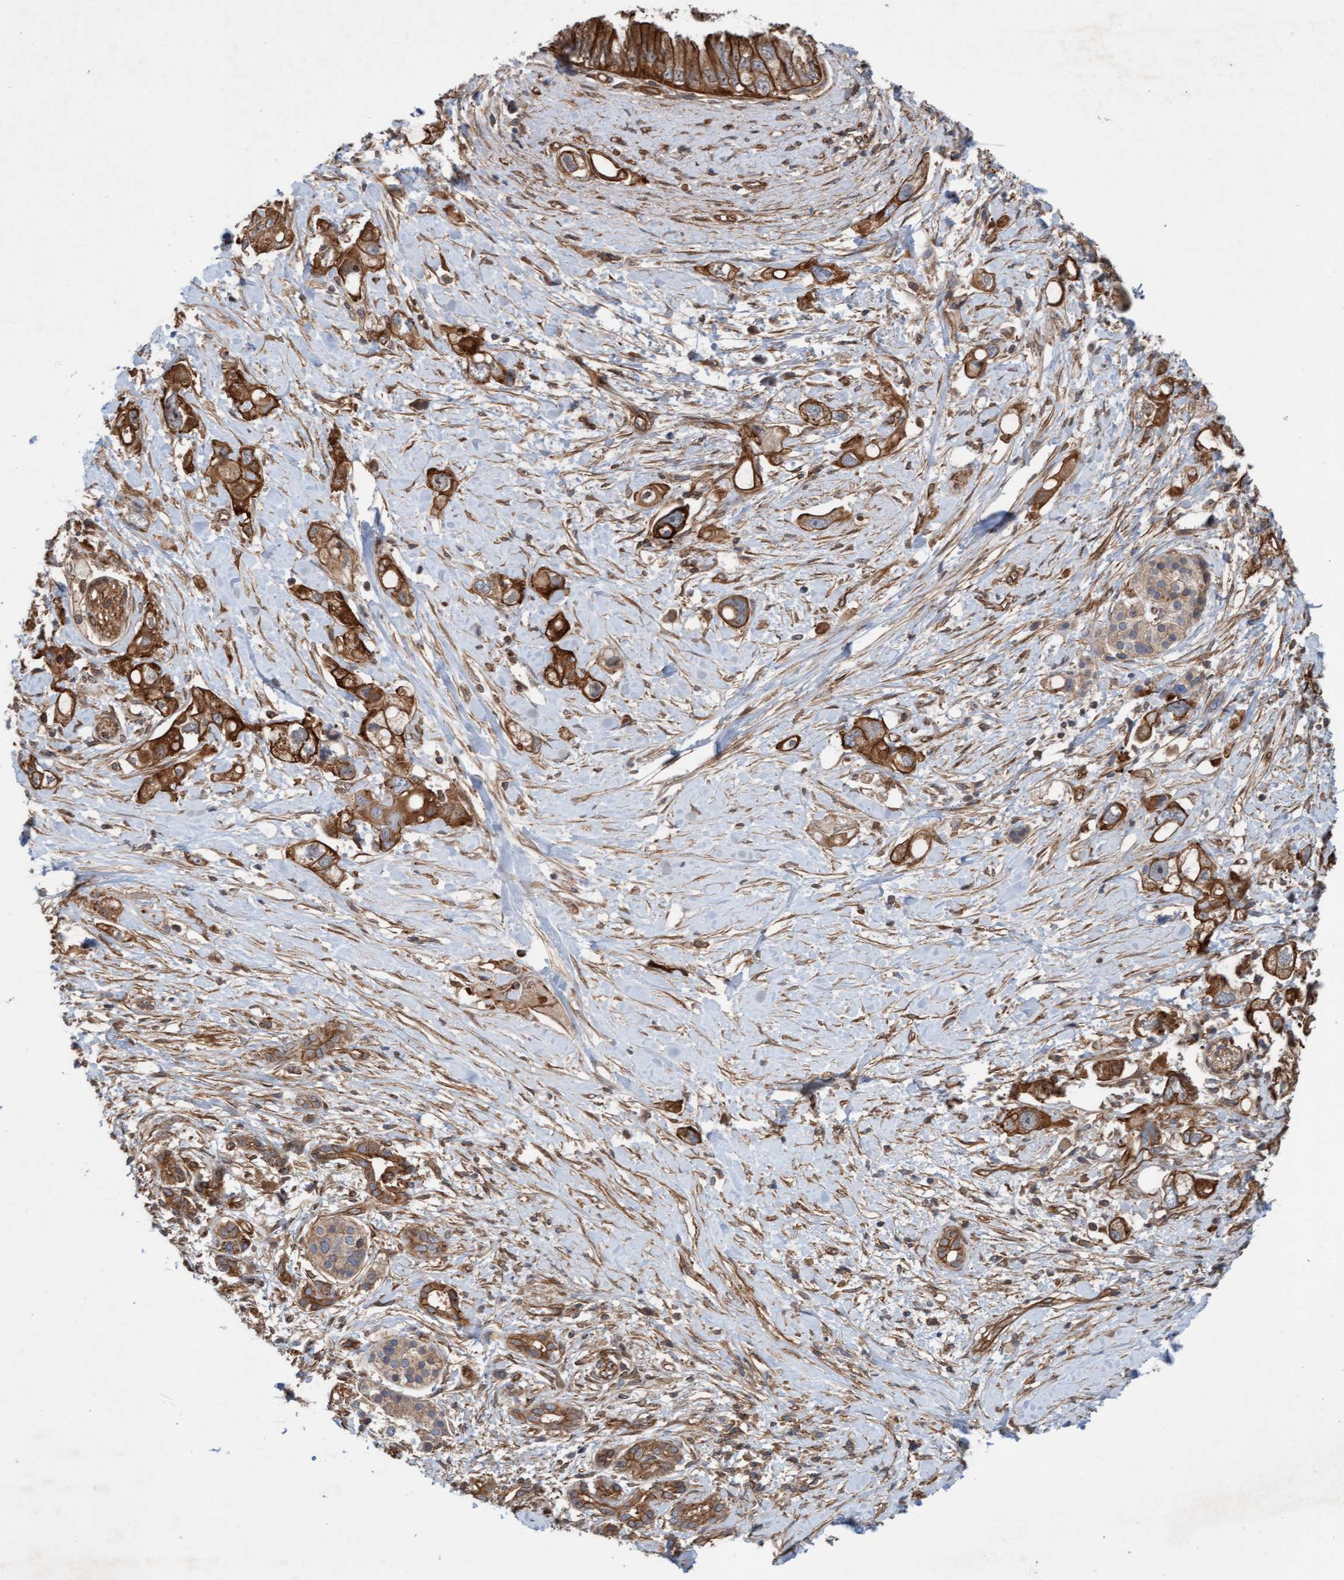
{"staining": {"intensity": "moderate", "quantity": ">75%", "location": "cytoplasmic/membranous"}, "tissue": "pancreatic cancer", "cell_type": "Tumor cells", "image_type": "cancer", "snomed": [{"axis": "morphology", "description": "Adenocarcinoma, NOS"}, {"axis": "topography", "description": "Pancreas"}], "caption": "A medium amount of moderate cytoplasmic/membranous positivity is present in approximately >75% of tumor cells in pancreatic cancer (adenocarcinoma) tissue.", "gene": "ERAL1", "patient": {"sex": "female", "age": 56}}